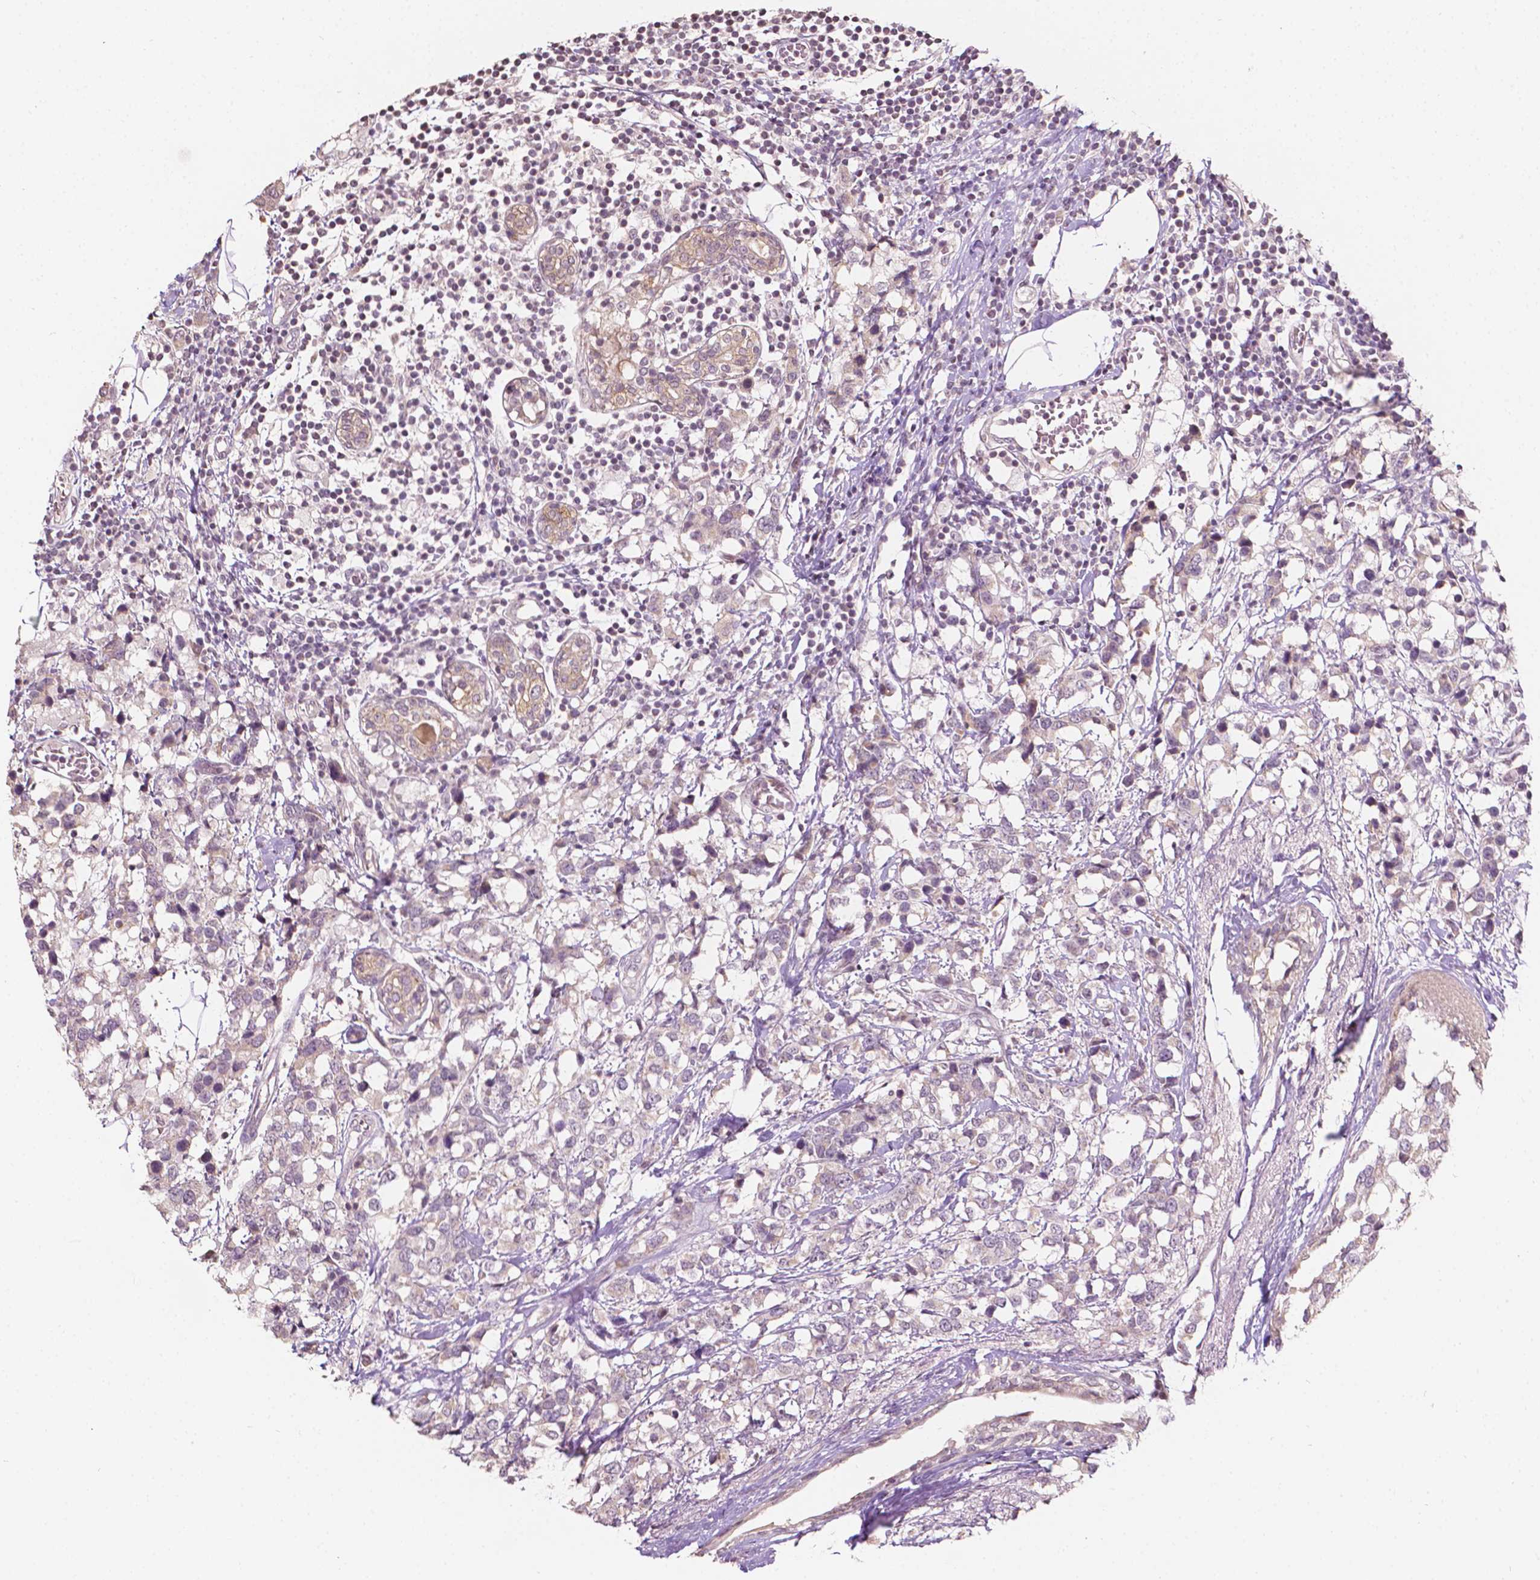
{"staining": {"intensity": "weak", "quantity": ">75%", "location": "cytoplasmic/membranous"}, "tissue": "breast cancer", "cell_type": "Tumor cells", "image_type": "cancer", "snomed": [{"axis": "morphology", "description": "Lobular carcinoma"}, {"axis": "topography", "description": "Breast"}], "caption": "A brown stain shows weak cytoplasmic/membranous expression of a protein in lobular carcinoma (breast) tumor cells.", "gene": "NOS1AP", "patient": {"sex": "female", "age": 59}}